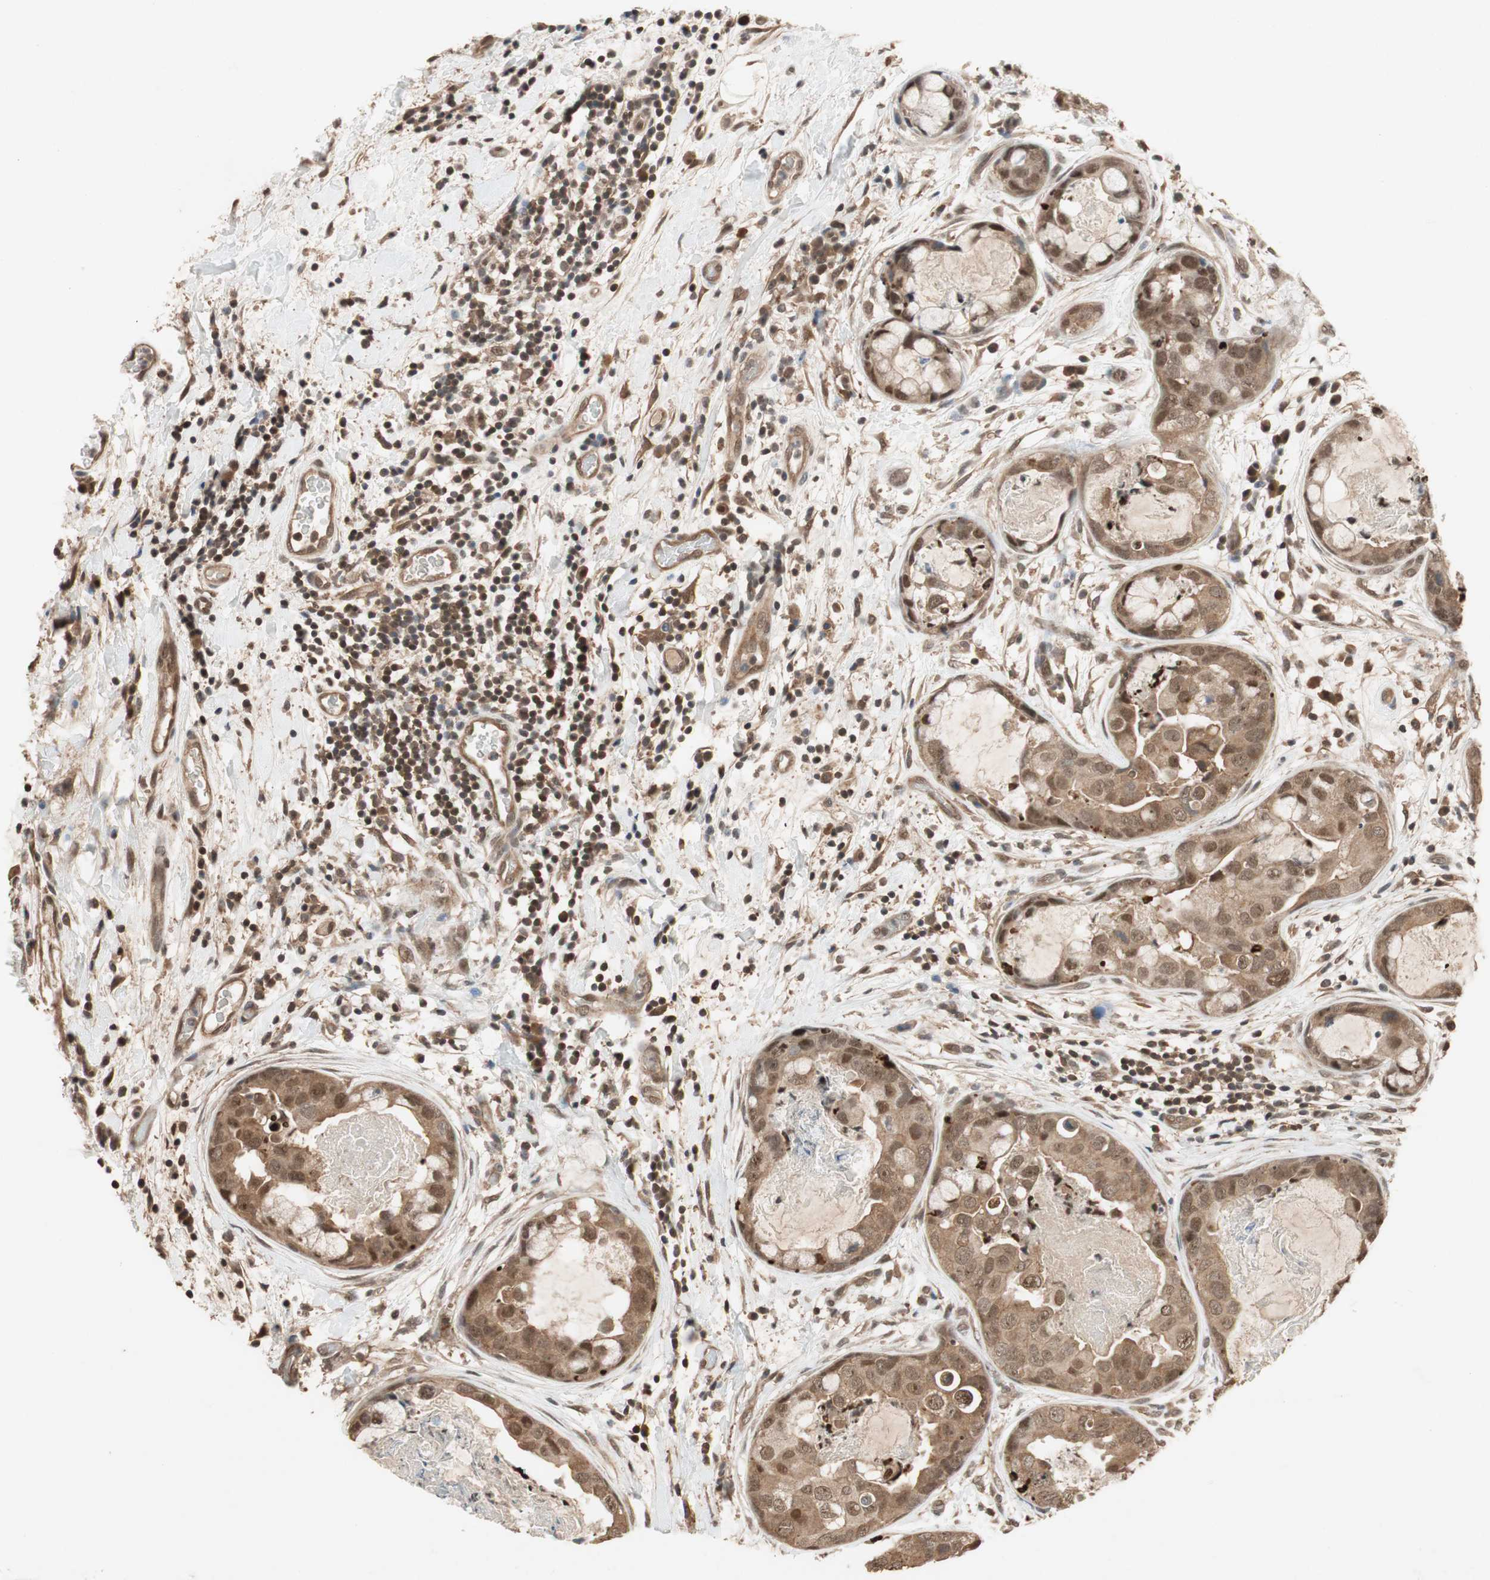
{"staining": {"intensity": "moderate", "quantity": ">75%", "location": "cytoplasmic/membranous,nuclear"}, "tissue": "breast cancer", "cell_type": "Tumor cells", "image_type": "cancer", "snomed": [{"axis": "morphology", "description": "Duct carcinoma"}, {"axis": "topography", "description": "Breast"}], "caption": "A brown stain labels moderate cytoplasmic/membranous and nuclear positivity of a protein in breast invasive ductal carcinoma tumor cells. (DAB = brown stain, brightfield microscopy at high magnification).", "gene": "GART", "patient": {"sex": "female", "age": 40}}